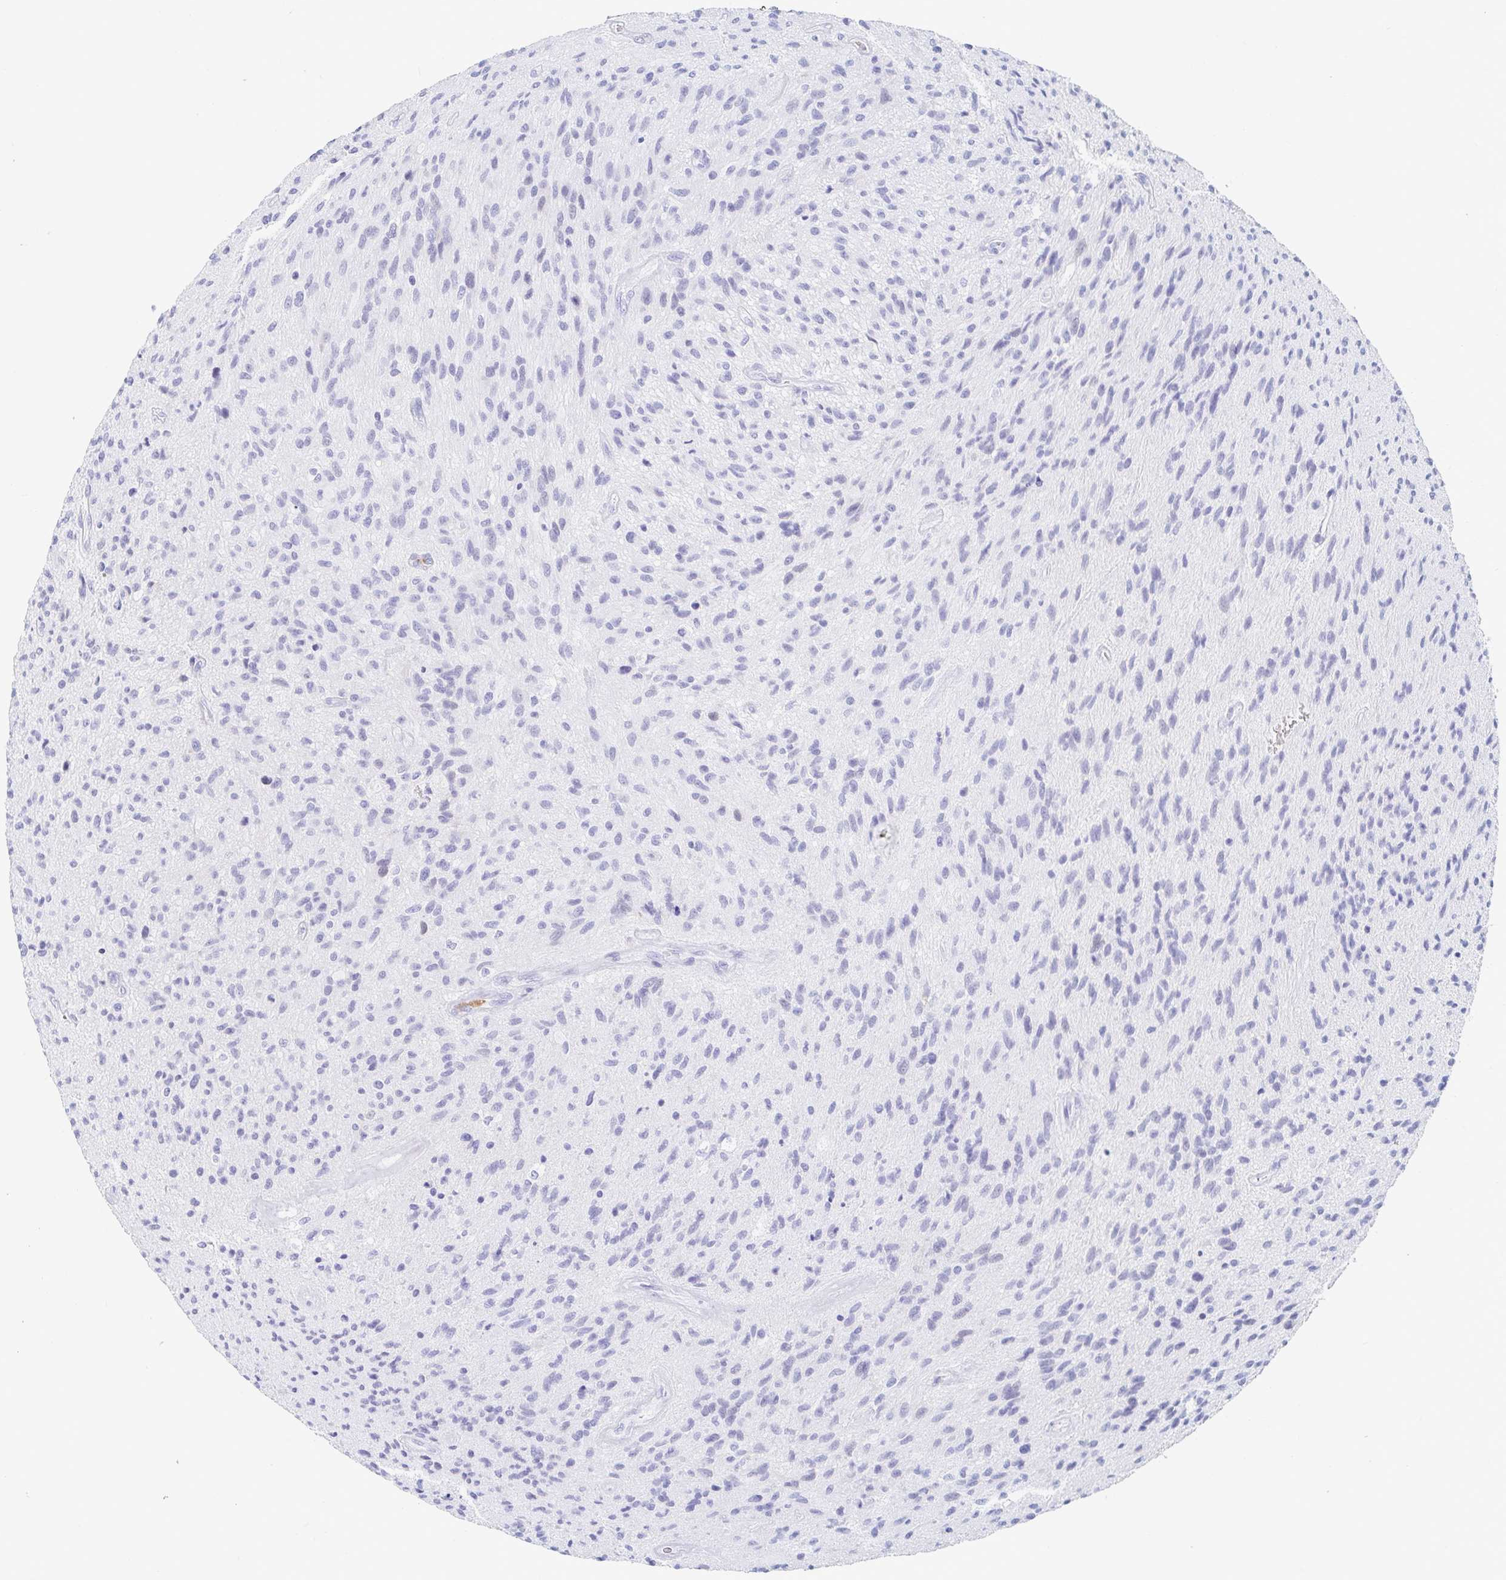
{"staining": {"intensity": "negative", "quantity": "none", "location": "none"}, "tissue": "glioma", "cell_type": "Tumor cells", "image_type": "cancer", "snomed": [{"axis": "morphology", "description": "Glioma, malignant, High grade"}, {"axis": "topography", "description": "Brain"}], "caption": "Tumor cells are negative for protein expression in human glioma.", "gene": "OR2A4", "patient": {"sex": "male", "age": 54}}